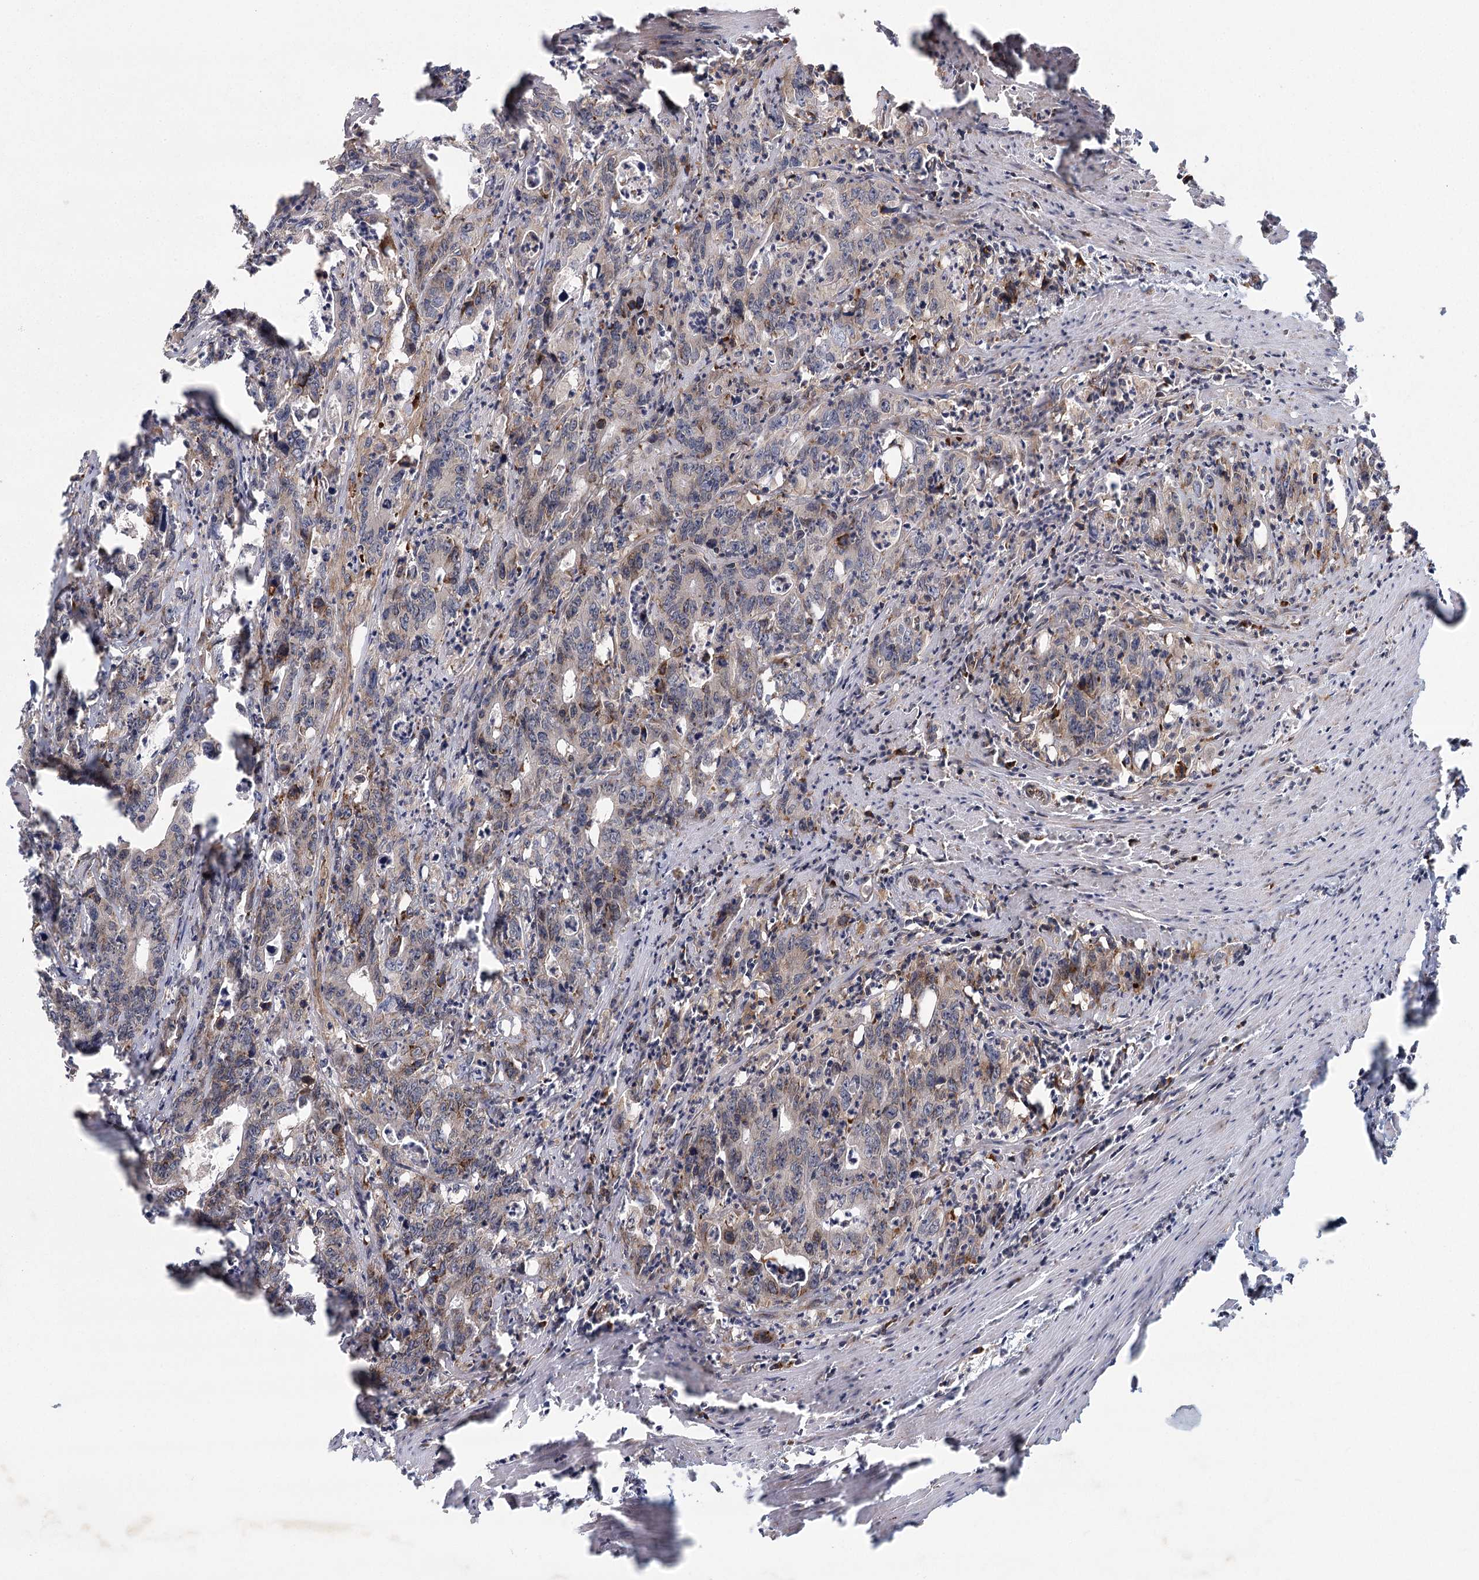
{"staining": {"intensity": "weak", "quantity": "25%-75%", "location": "cytoplasmic/membranous"}, "tissue": "colorectal cancer", "cell_type": "Tumor cells", "image_type": "cancer", "snomed": [{"axis": "morphology", "description": "Adenocarcinoma, NOS"}, {"axis": "topography", "description": "Colon"}], "caption": "DAB immunohistochemical staining of colorectal adenocarcinoma displays weak cytoplasmic/membranous protein expression in approximately 25%-75% of tumor cells. The protein is stained brown, and the nuclei are stained in blue (DAB IHC with brightfield microscopy, high magnification).", "gene": "FAM110C", "patient": {"sex": "female", "age": 75}}